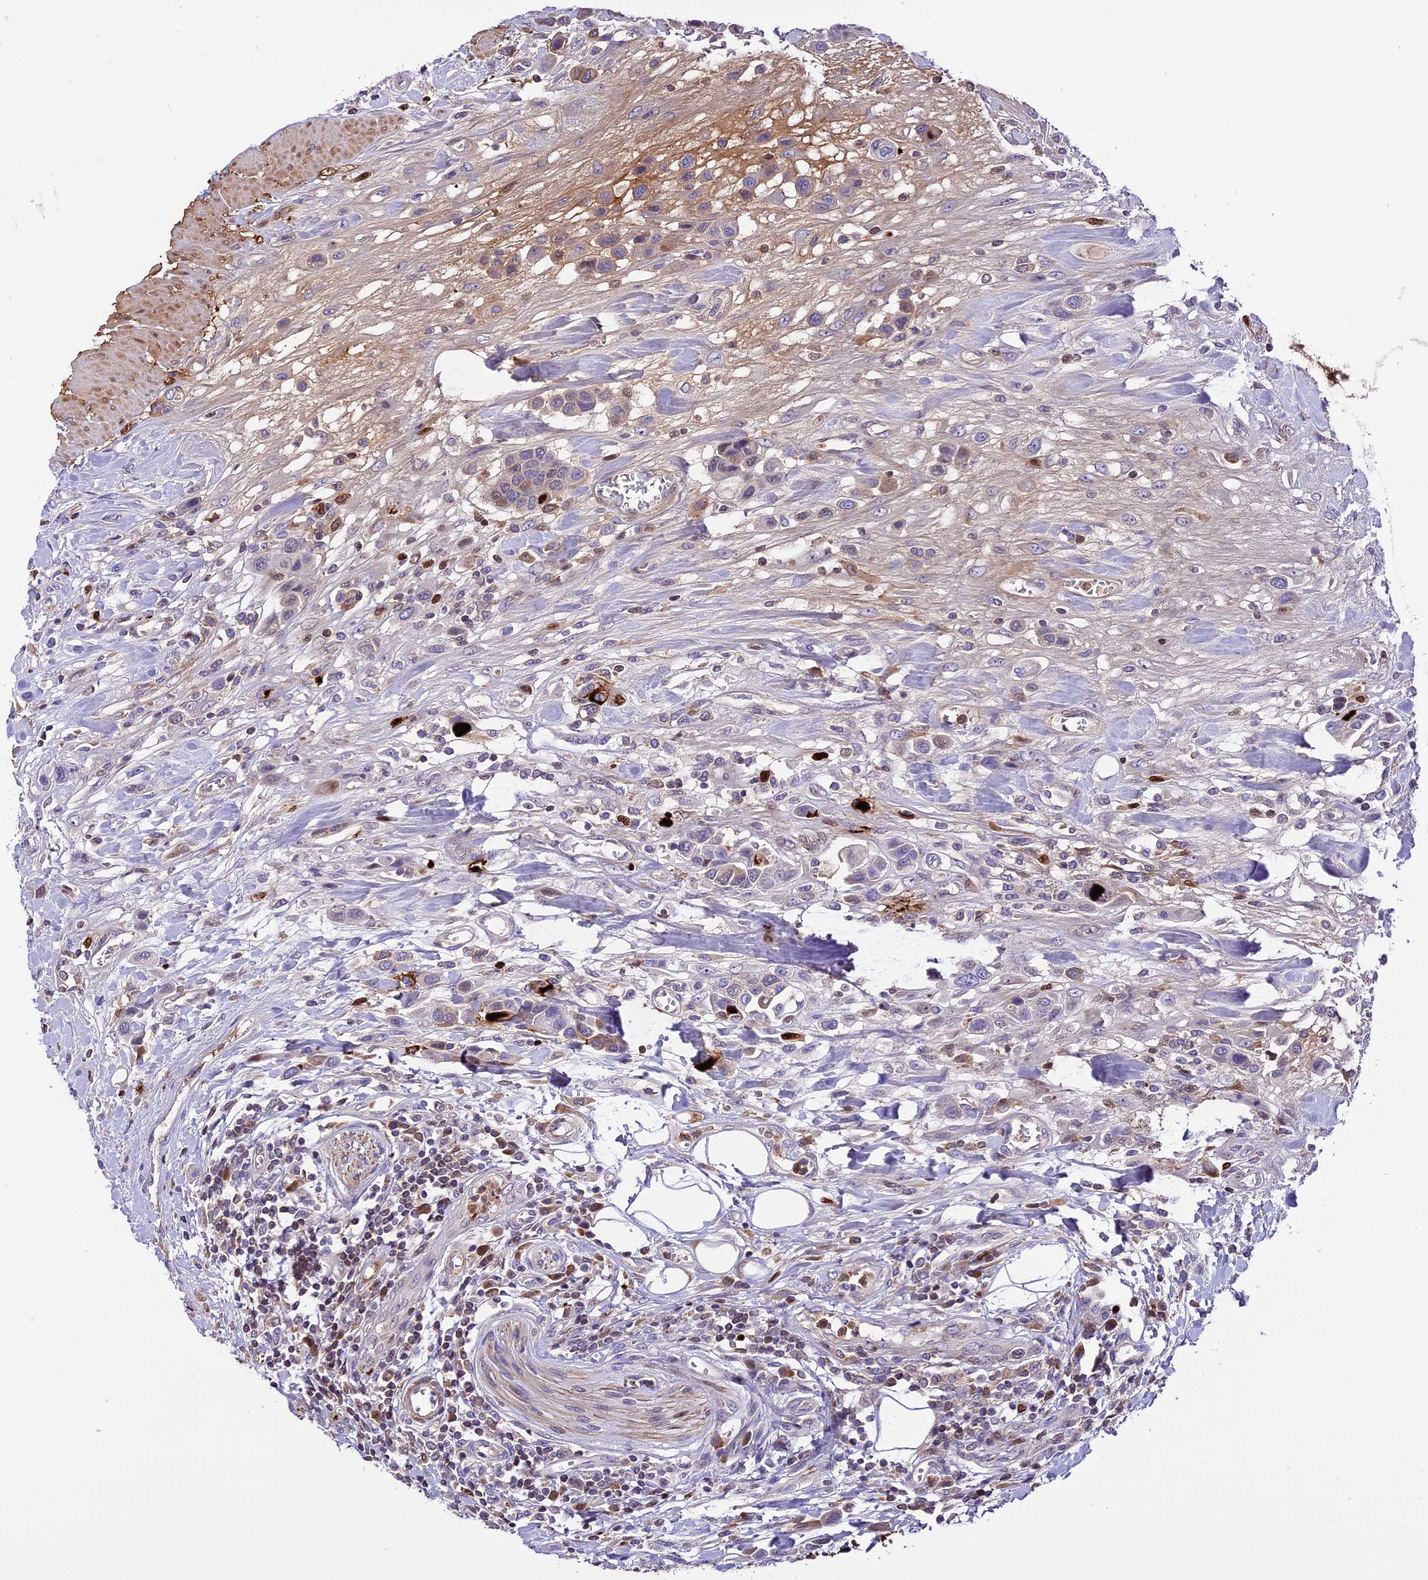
{"staining": {"intensity": "moderate", "quantity": "25%-75%", "location": "cytoplasmic/membranous"}, "tissue": "urothelial cancer", "cell_type": "Tumor cells", "image_type": "cancer", "snomed": [{"axis": "morphology", "description": "Urothelial carcinoma, High grade"}, {"axis": "topography", "description": "Urinary bladder"}], "caption": "DAB (3,3'-diaminobenzidine) immunohistochemical staining of human high-grade urothelial carcinoma demonstrates moderate cytoplasmic/membranous protein positivity in about 25%-75% of tumor cells.", "gene": "MAP3K7CL", "patient": {"sex": "male", "age": 50}}